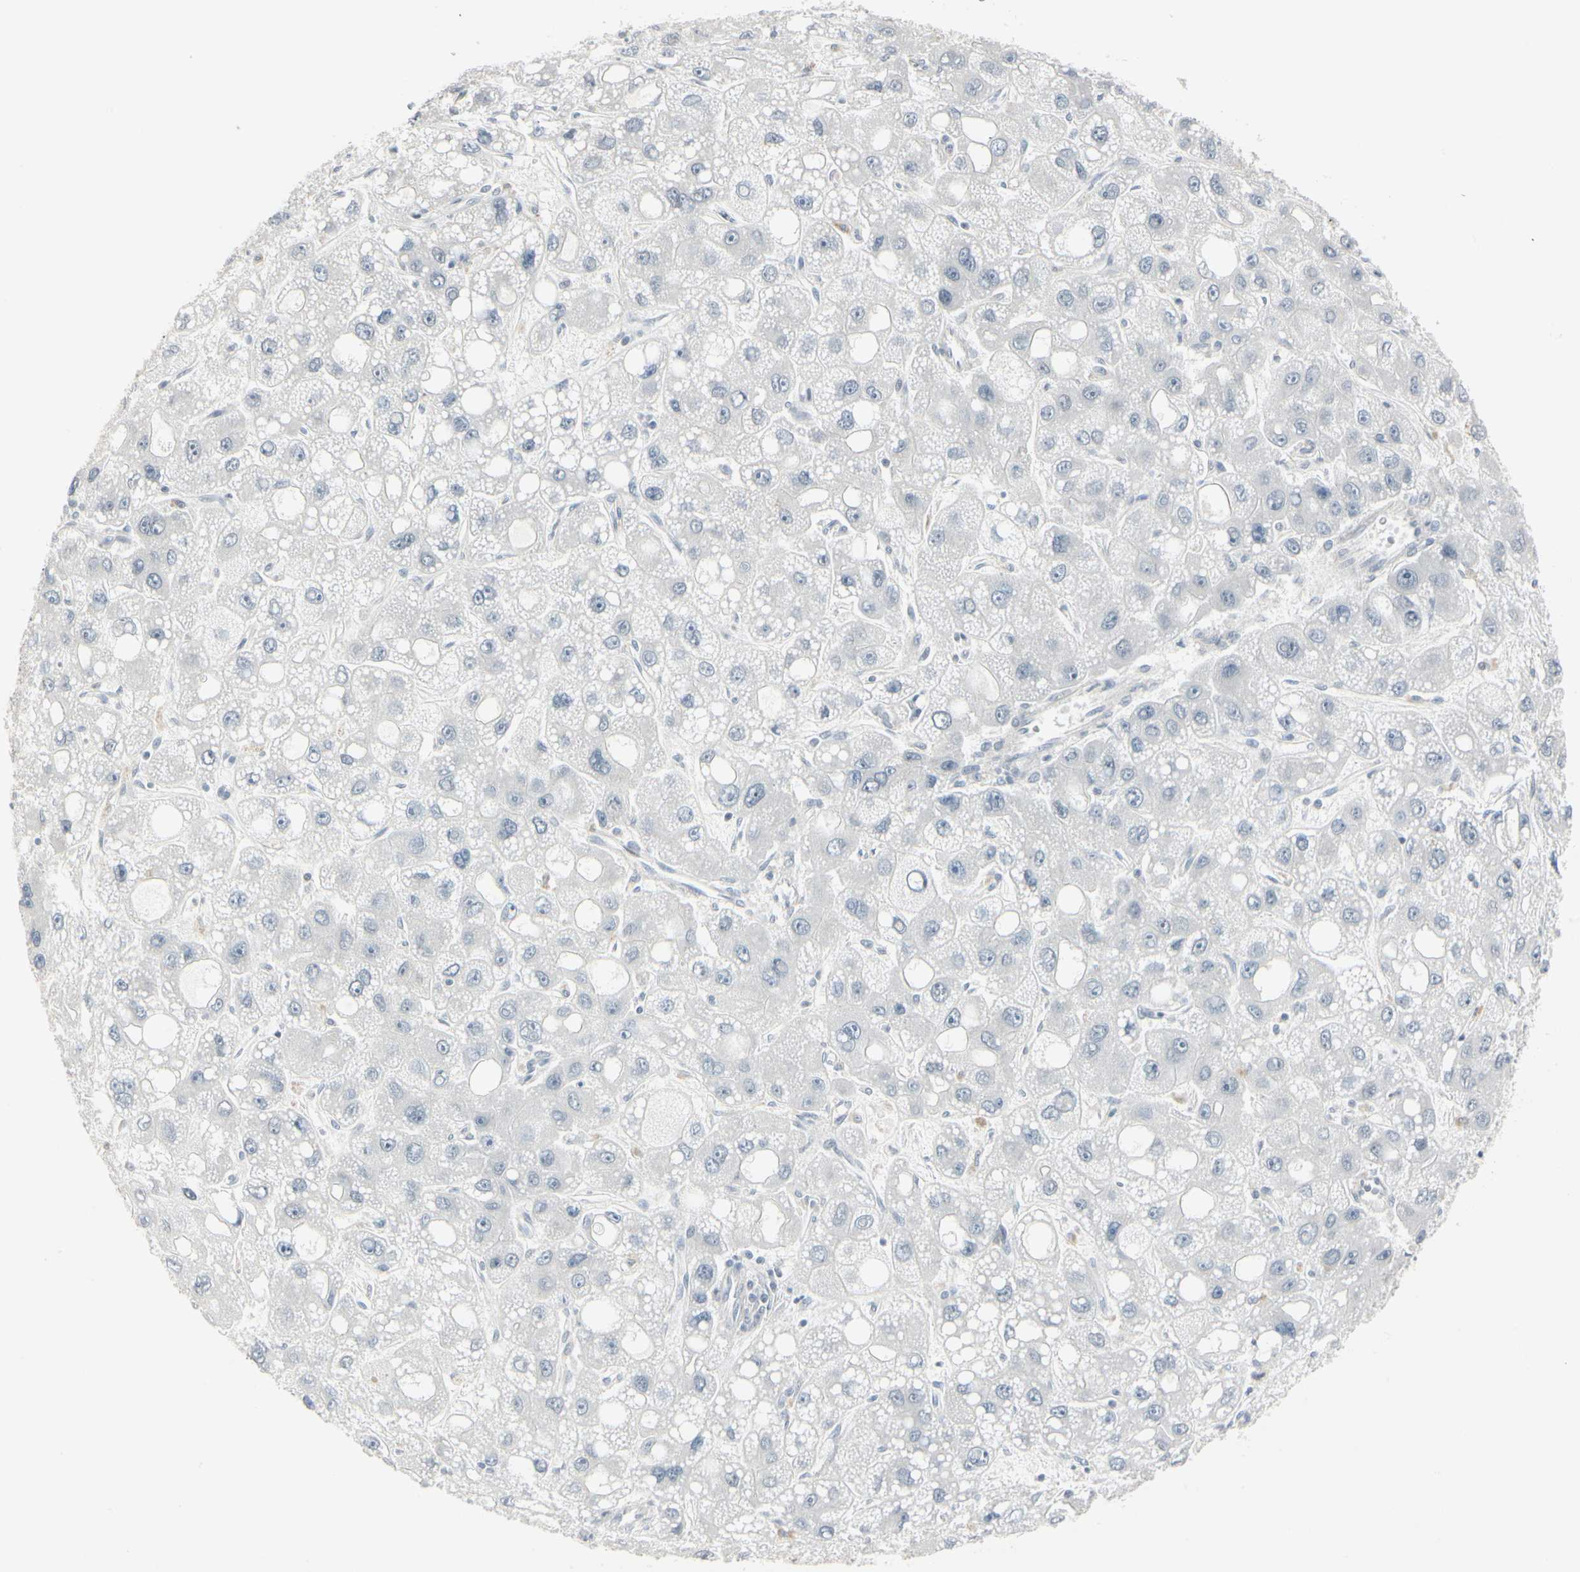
{"staining": {"intensity": "negative", "quantity": "none", "location": "none"}, "tissue": "liver cancer", "cell_type": "Tumor cells", "image_type": "cancer", "snomed": [{"axis": "morphology", "description": "Carcinoma, Hepatocellular, NOS"}, {"axis": "topography", "description": "Liver"}], "caption": "Immunohistochemistry image of neoplastic tissue: human liver hepatocellular carcinoma stained with DAB displays no significant protein positivity in tumor cells. Brightfield microscopy of immunohistochemistry (IHC) stained with DAB (3,3'-diaminobenzidine) (brown) and hematoxylin (blue), captured at high magnification.", "gene": "DMPK", "patient": {"sex": "male", "age": 55}}